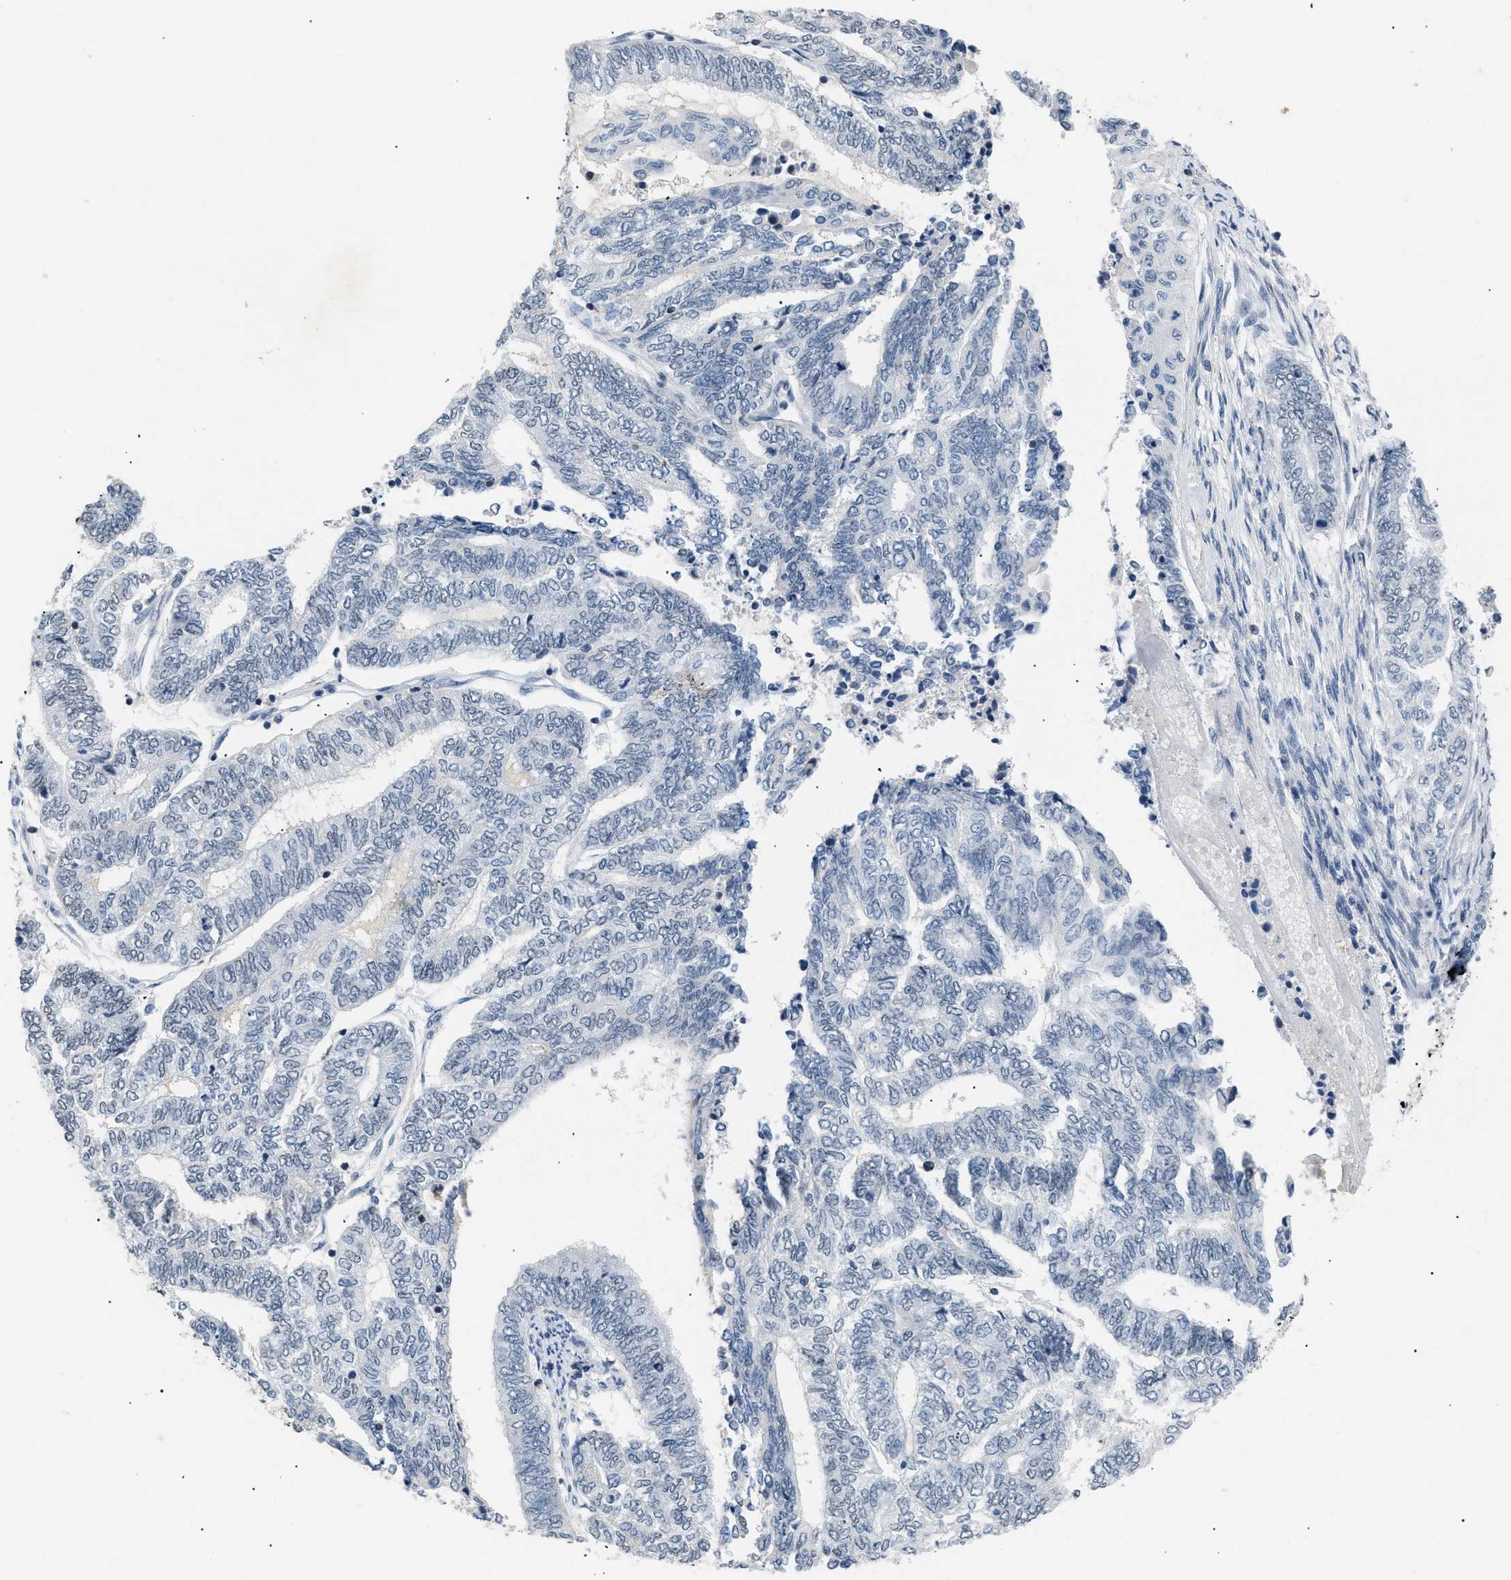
{"staining": {"intensity": "weak", "quantity": "<25%", "location": "nuclear"}, "tissue": "endometrial cancer", "cell_type": "Tumor cells", "image_type": "cancer", "snomed": [{"axis": "morphology", "description": "Adenocarcinoma, NOS"}, {"axis": "topography", "description": "Uterus"}, {"axis": "topography", "description": "Endometrium"}], "caption": "An image of human endometrial cancer (adenocarcinoma) is negative for staining in tumor cells.", "gene": "KCNC3", "patient": {"sex": "female", "age": 70}}